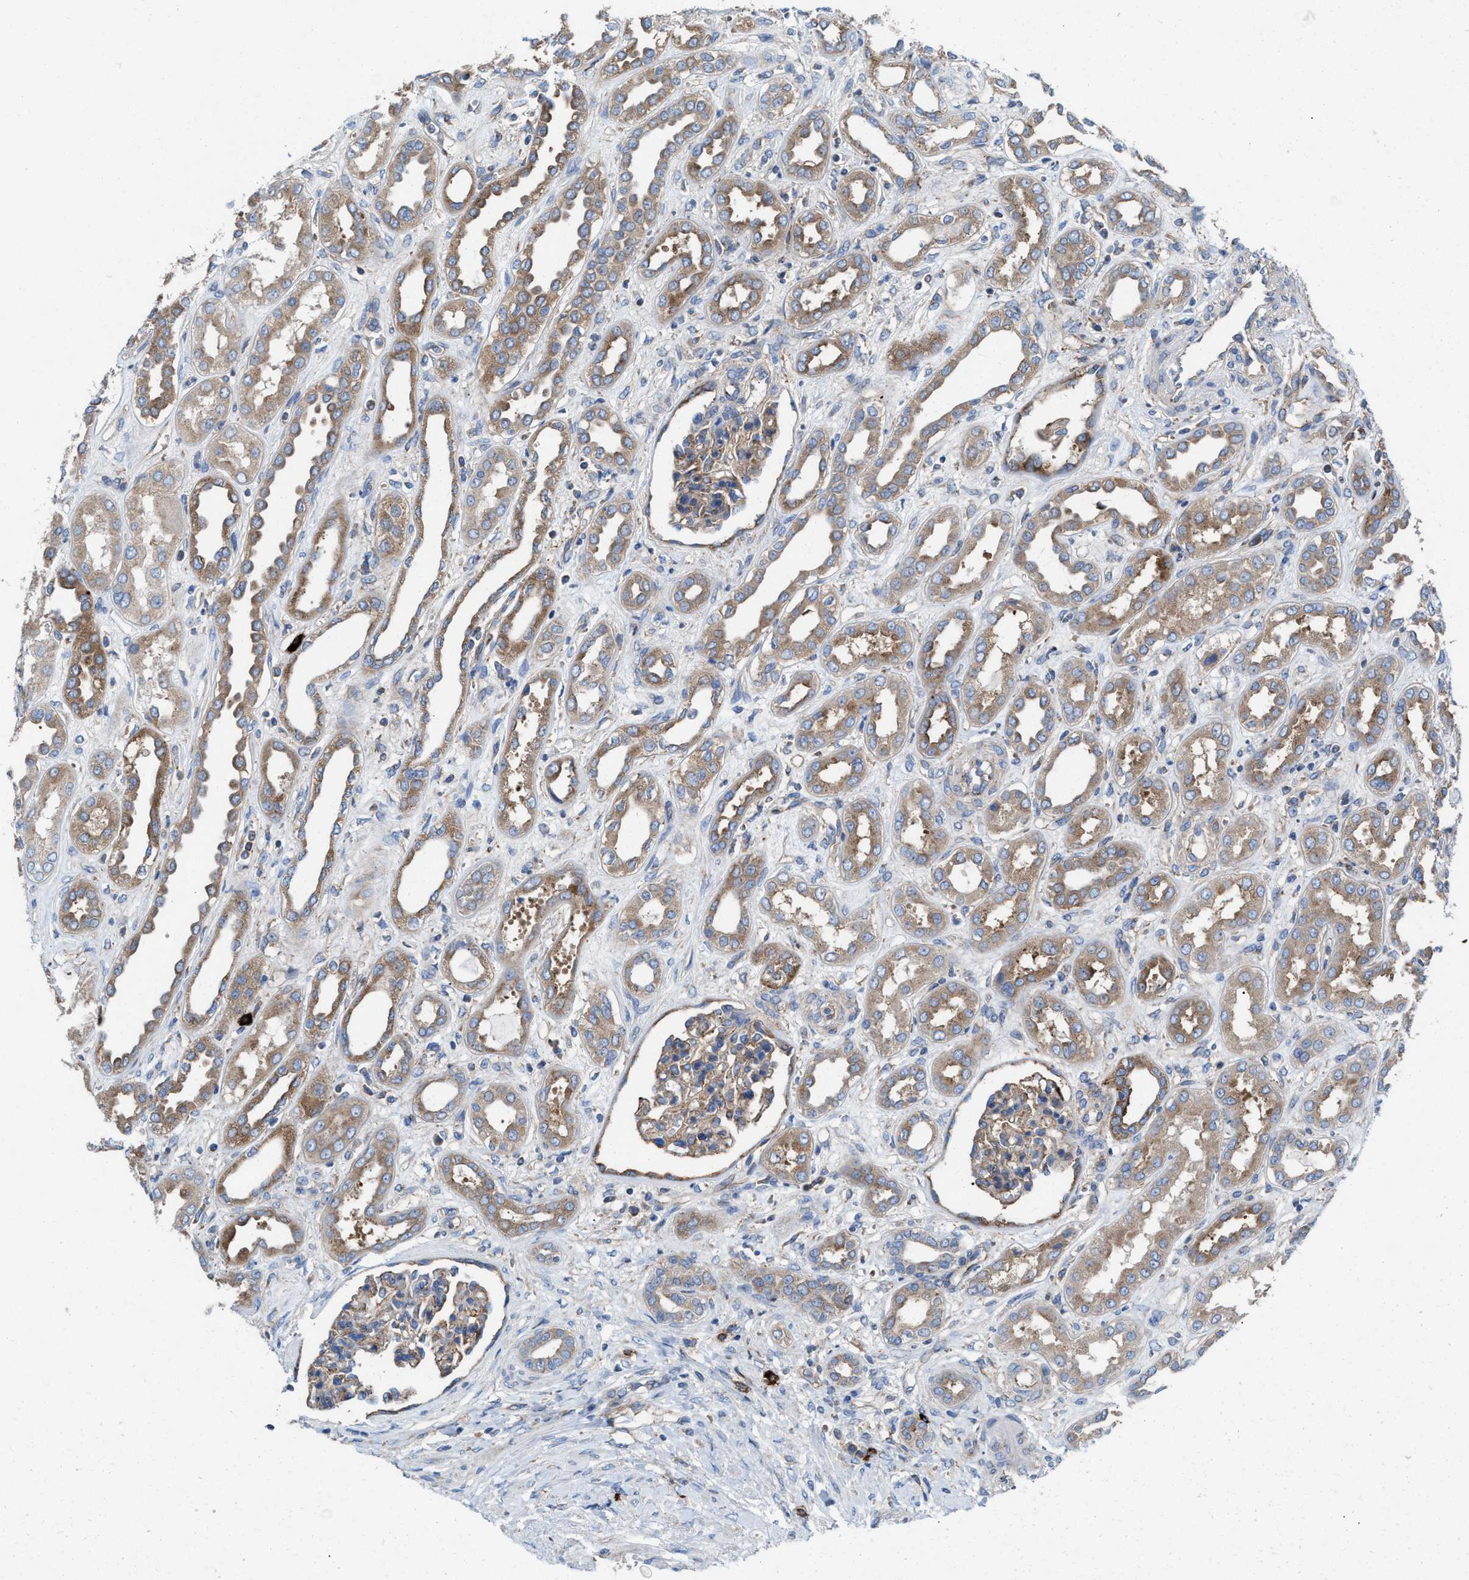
{"staining": {"intensity": "moderate", "quantity": "25%-75%", "location": "cytoplasmic/membranous"}, "tissue": "kidney", "cell_type": "Cells in glomeruli", "image_type": "normal", "snomed": [{"axis": "morphology", "description": "Normal tissue, NOS"}, {"axis": "topography", "description": "Kidney"}], "caption": "A brown stain highlights moderate cytoplasmic/membranous staining of a protein in cells in glomeruli of normal kidney.", "gene": "NYAP1", "patient": {"sex": "male", "age": 59}}